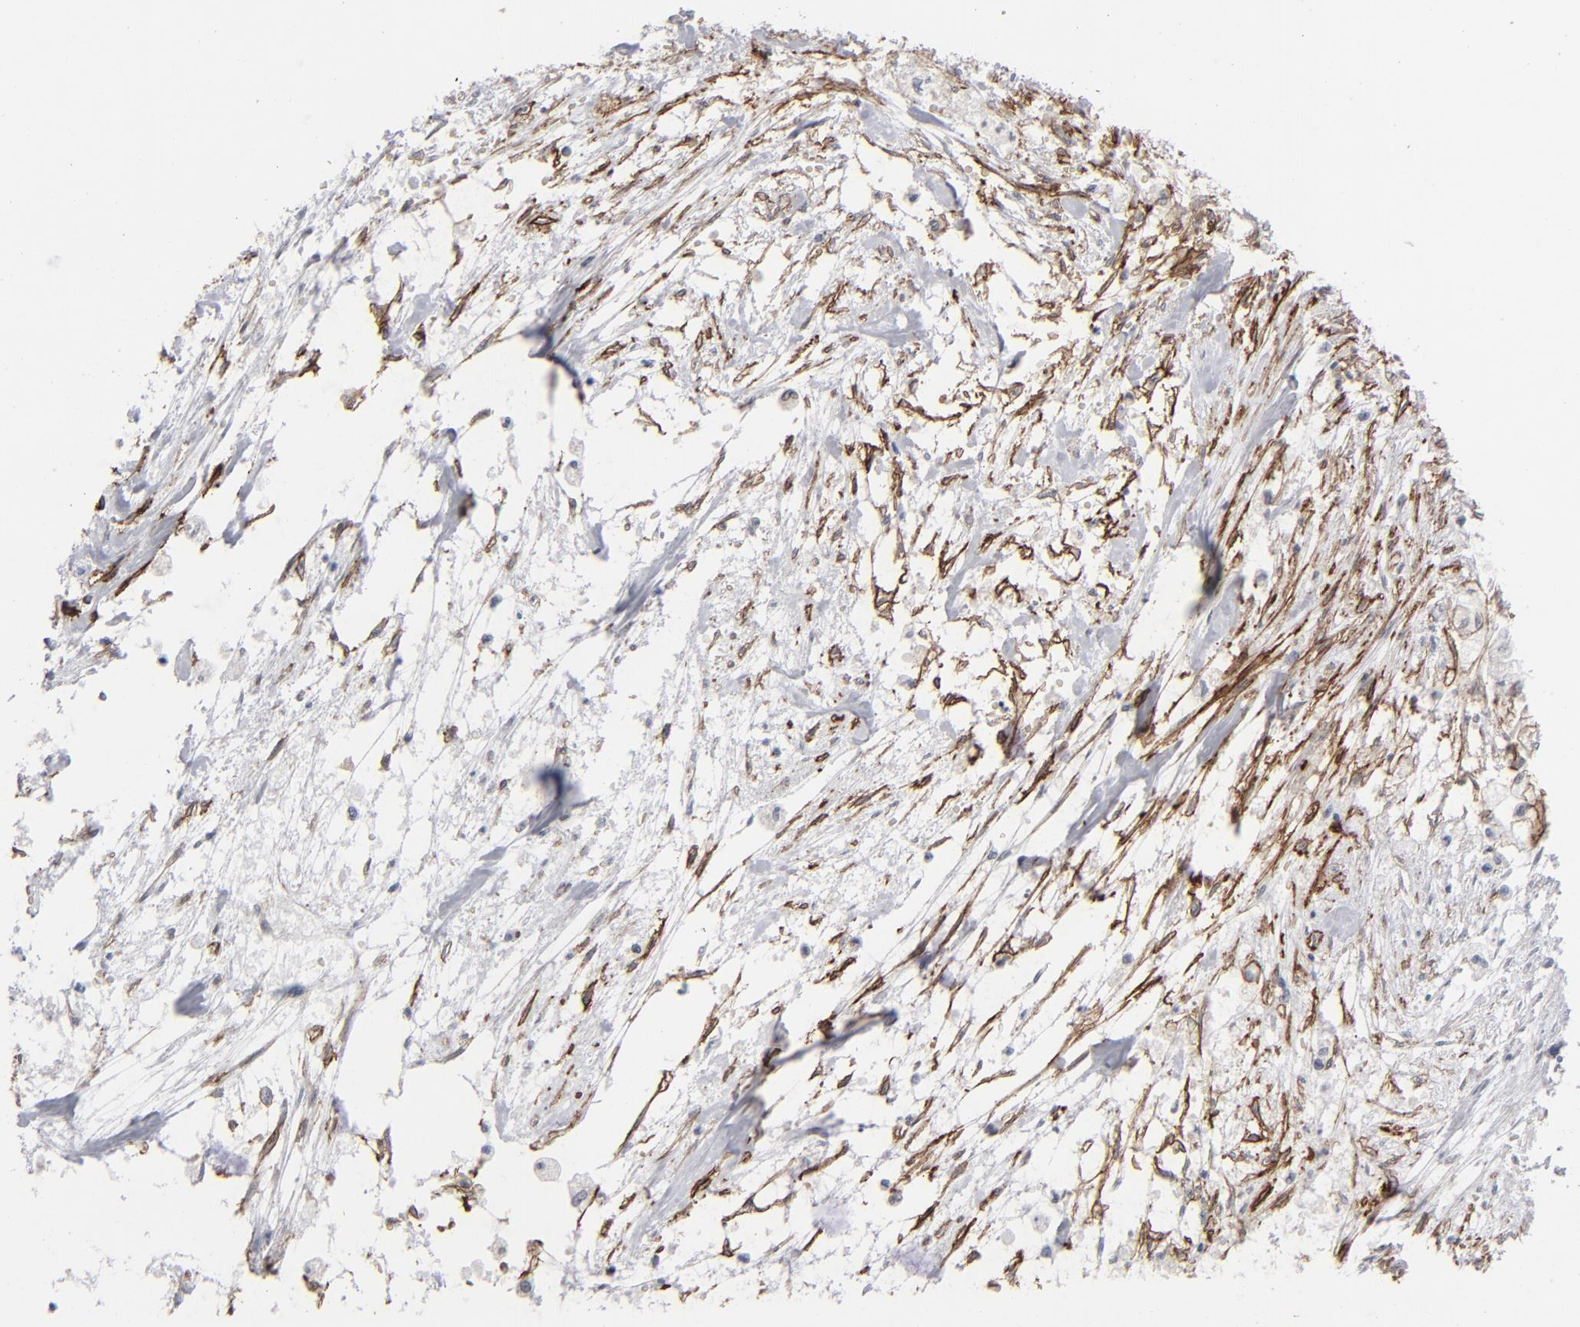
{"staining": {"intensity": "moderate", "quantity": ">75%", "location": "cytoplasmic/membranous"}, "tissue": "pancreatic cancer", "cell_type": "Tumor cells", "image_type": "cancer", "snomed": [{"axis": "morphology", "description": "Adenocarcinoma, NOS"}, {"axis": "topography", "description": "Pancreas"}], "caption": "Immunohistochemical staining of pancreatic cancer reveals moderate cytoplasmic/membranous protein positivity in approximately >75% of tumor cells.", "gene": "IRF9", "patient": {"sex": "male", "age": 79}}